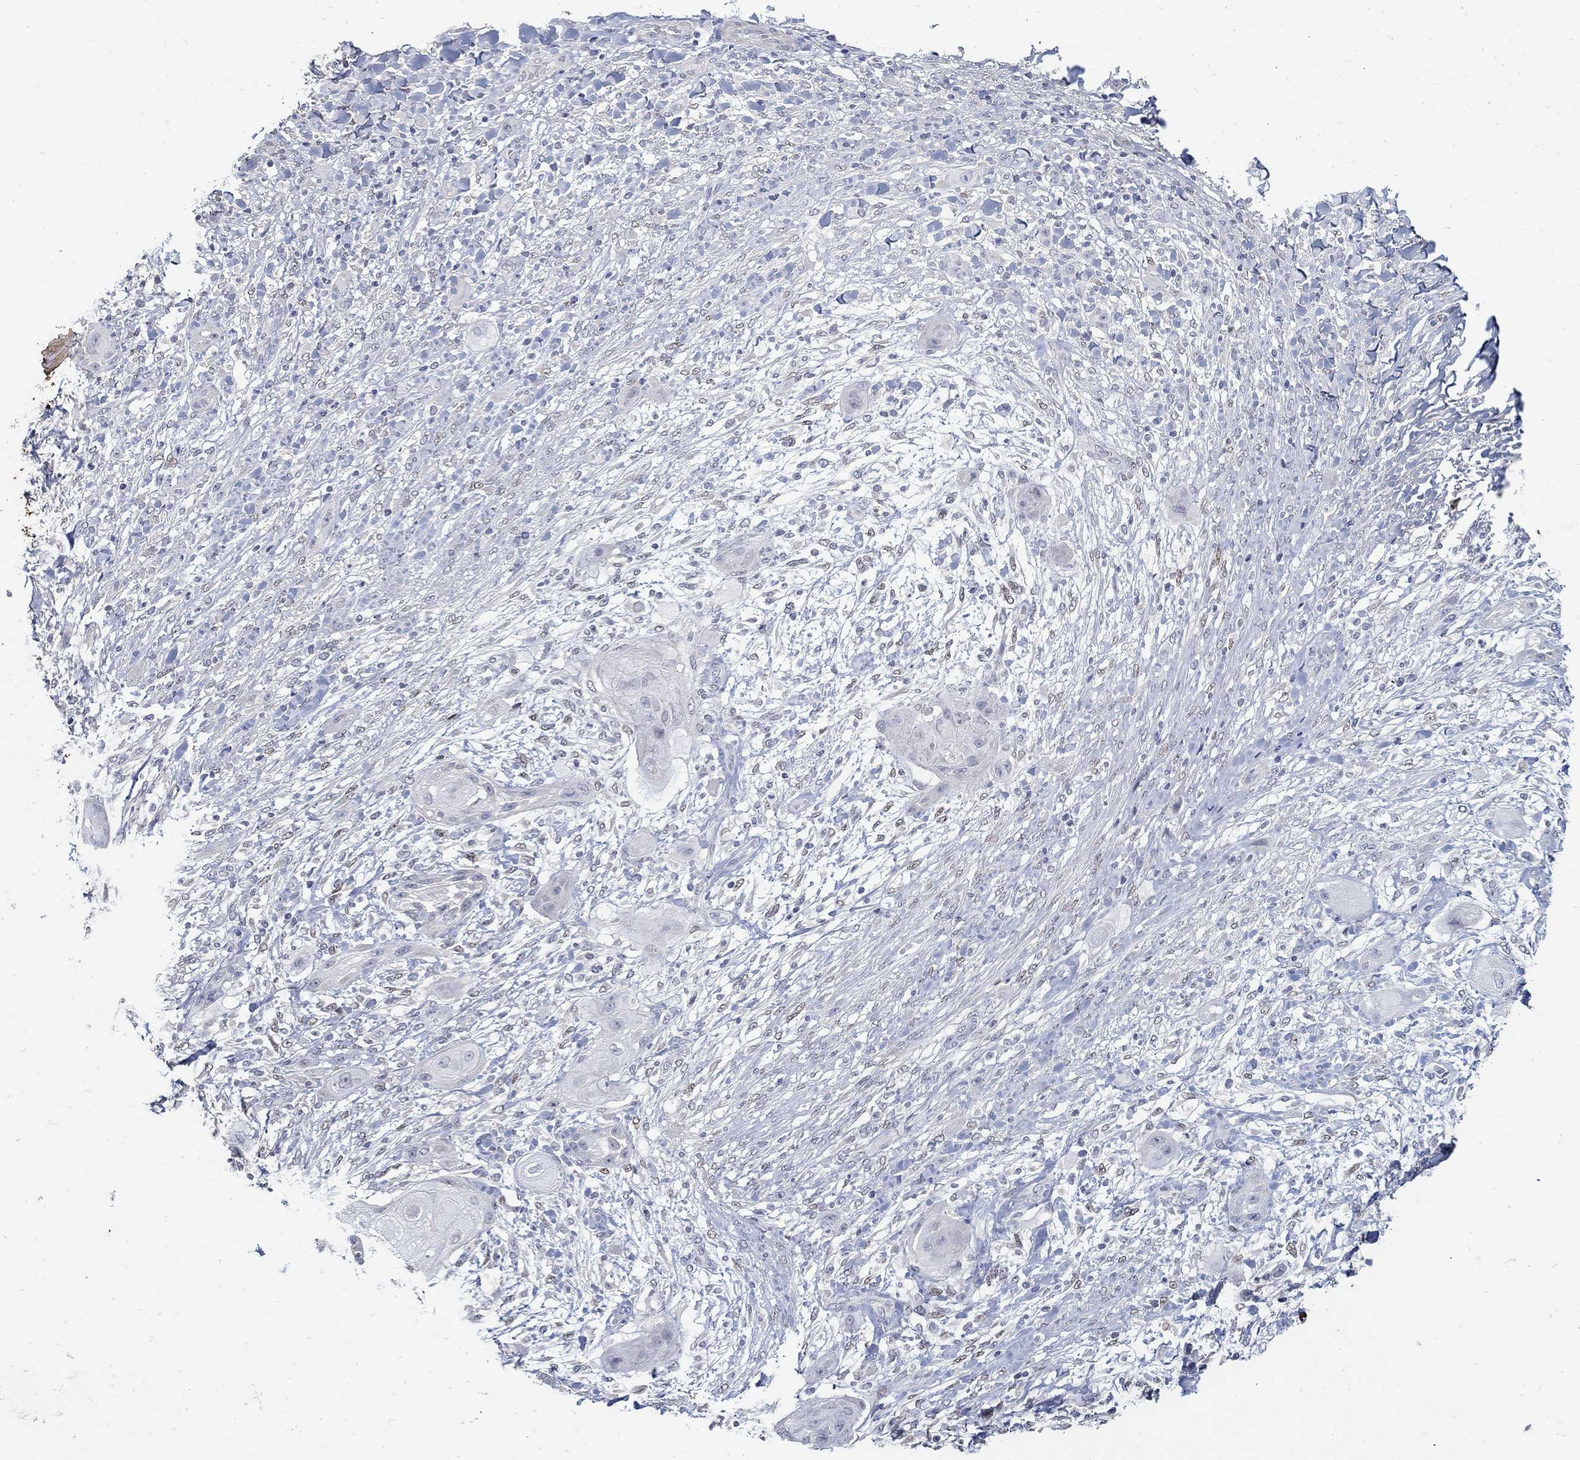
{"staining": {"intensity": "negative", "quantity": "none", "location": "none"}, "tissue": "skin cancer", "cell_type": "Tumor cells", "image_type": "cancer", "snomed": [{"axis": "morphology", "description": "Squamous cell carcinoma, NOS"}, {"axis": "topography", "description": "Skin"}], "caption": "IHC of skin cancer shows no expression in tumor cells.", "gene": "USP29", "patient": {"sex": "male", "age": 62}}